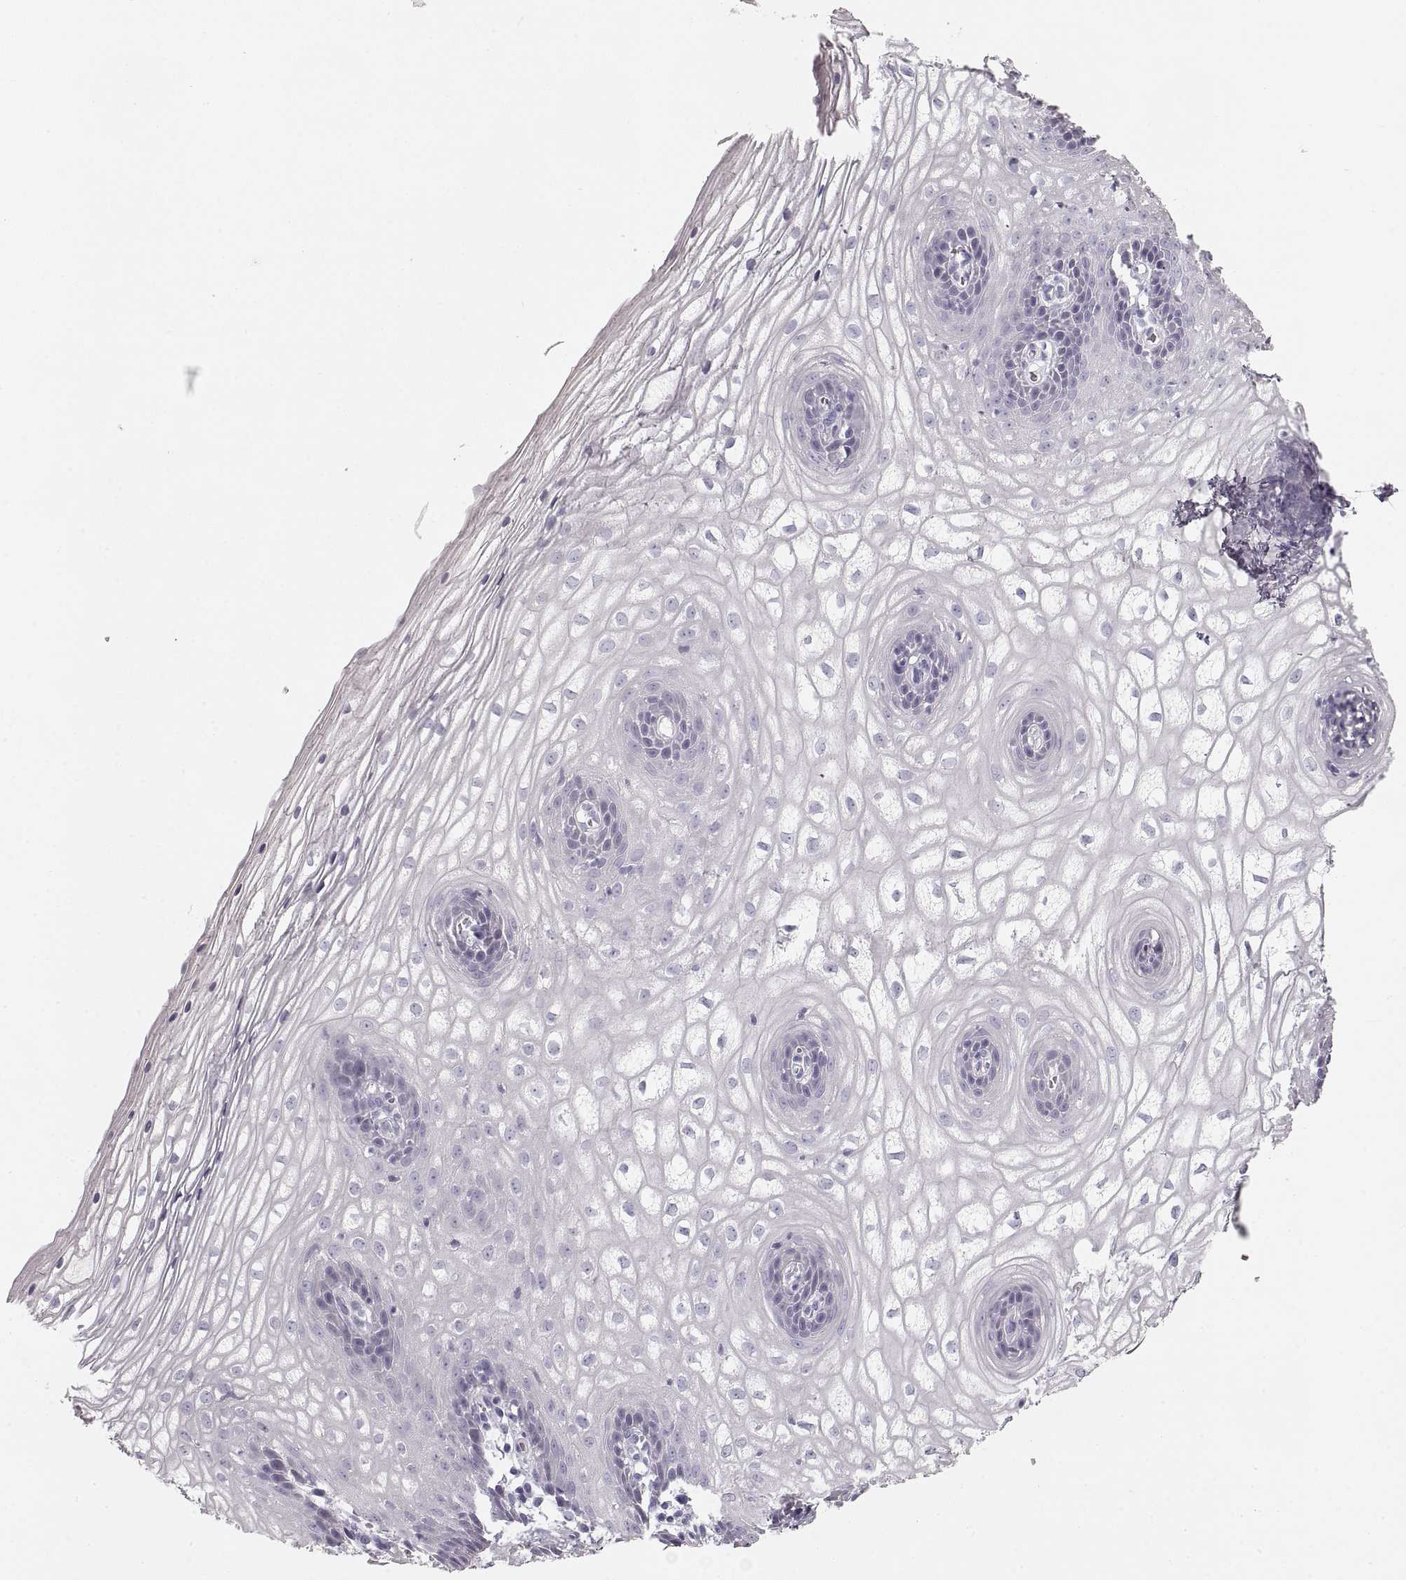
{"staining": {"intensity": "negative", "quantity": "none", "location": "none"}, "tissue": "vagina", "cell_type": "Squamous epithelial cells", "image_type": "normal", "snomed": [{"axis": "morphology", "description": "Normal tissue, NOS"}, {"axis": "topography", "description": "Vagina"}], "caption": "High magnification brightfield microscopy of unremarkable vagina stained with DAB (brown) and counterstained with hematoxylin (blue): squamous epithelial cells show no significant staining. (Stains: DAB IHC with hematoxylin counter stain, Microscopy: brightfield microscopy at high magnification).", "gene": "ZP3", "patient": {"sex": "female", "age": 34}}